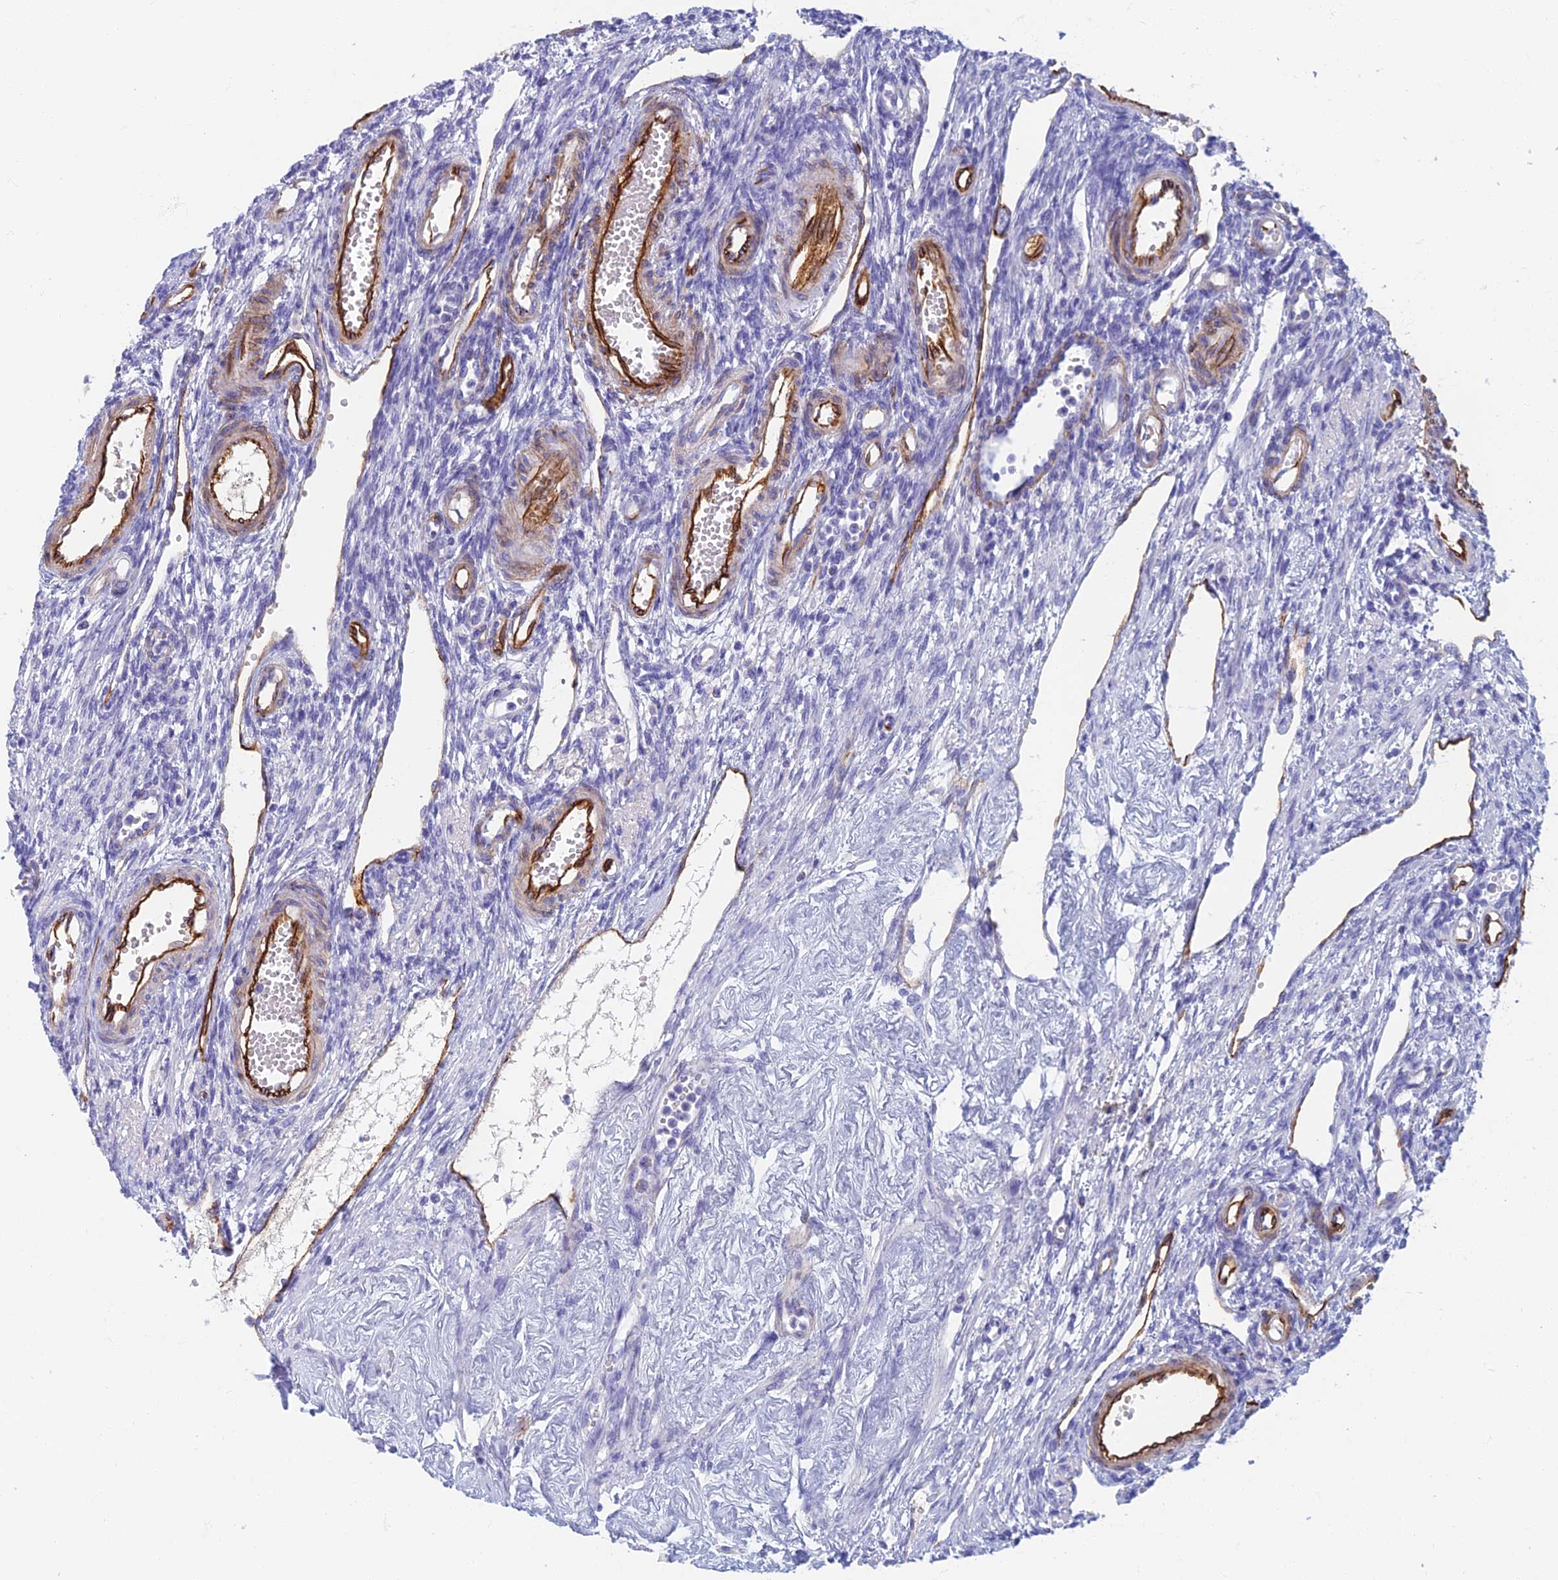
{"staining": {"intensity": "negative", "quantity": "none", "location": "none"}, "tissue": "ovary", "cell_type": "Follicle cells", "image_type": "normal", "snomed": [{"axis": "morphology", "description": "Normal tissue, NOS"}, {"axis": "morphology", "description": "Cyst, NOS"}, {"axis": "topography", "description": "Ovary"}], "caption": "Human ovary stained for a protein using immunohistochemistry (IHC) demonstrates no positivity in follicle cells.", "gene": "ETFRF1", "patient": {"sex": "female", "age": 33}}